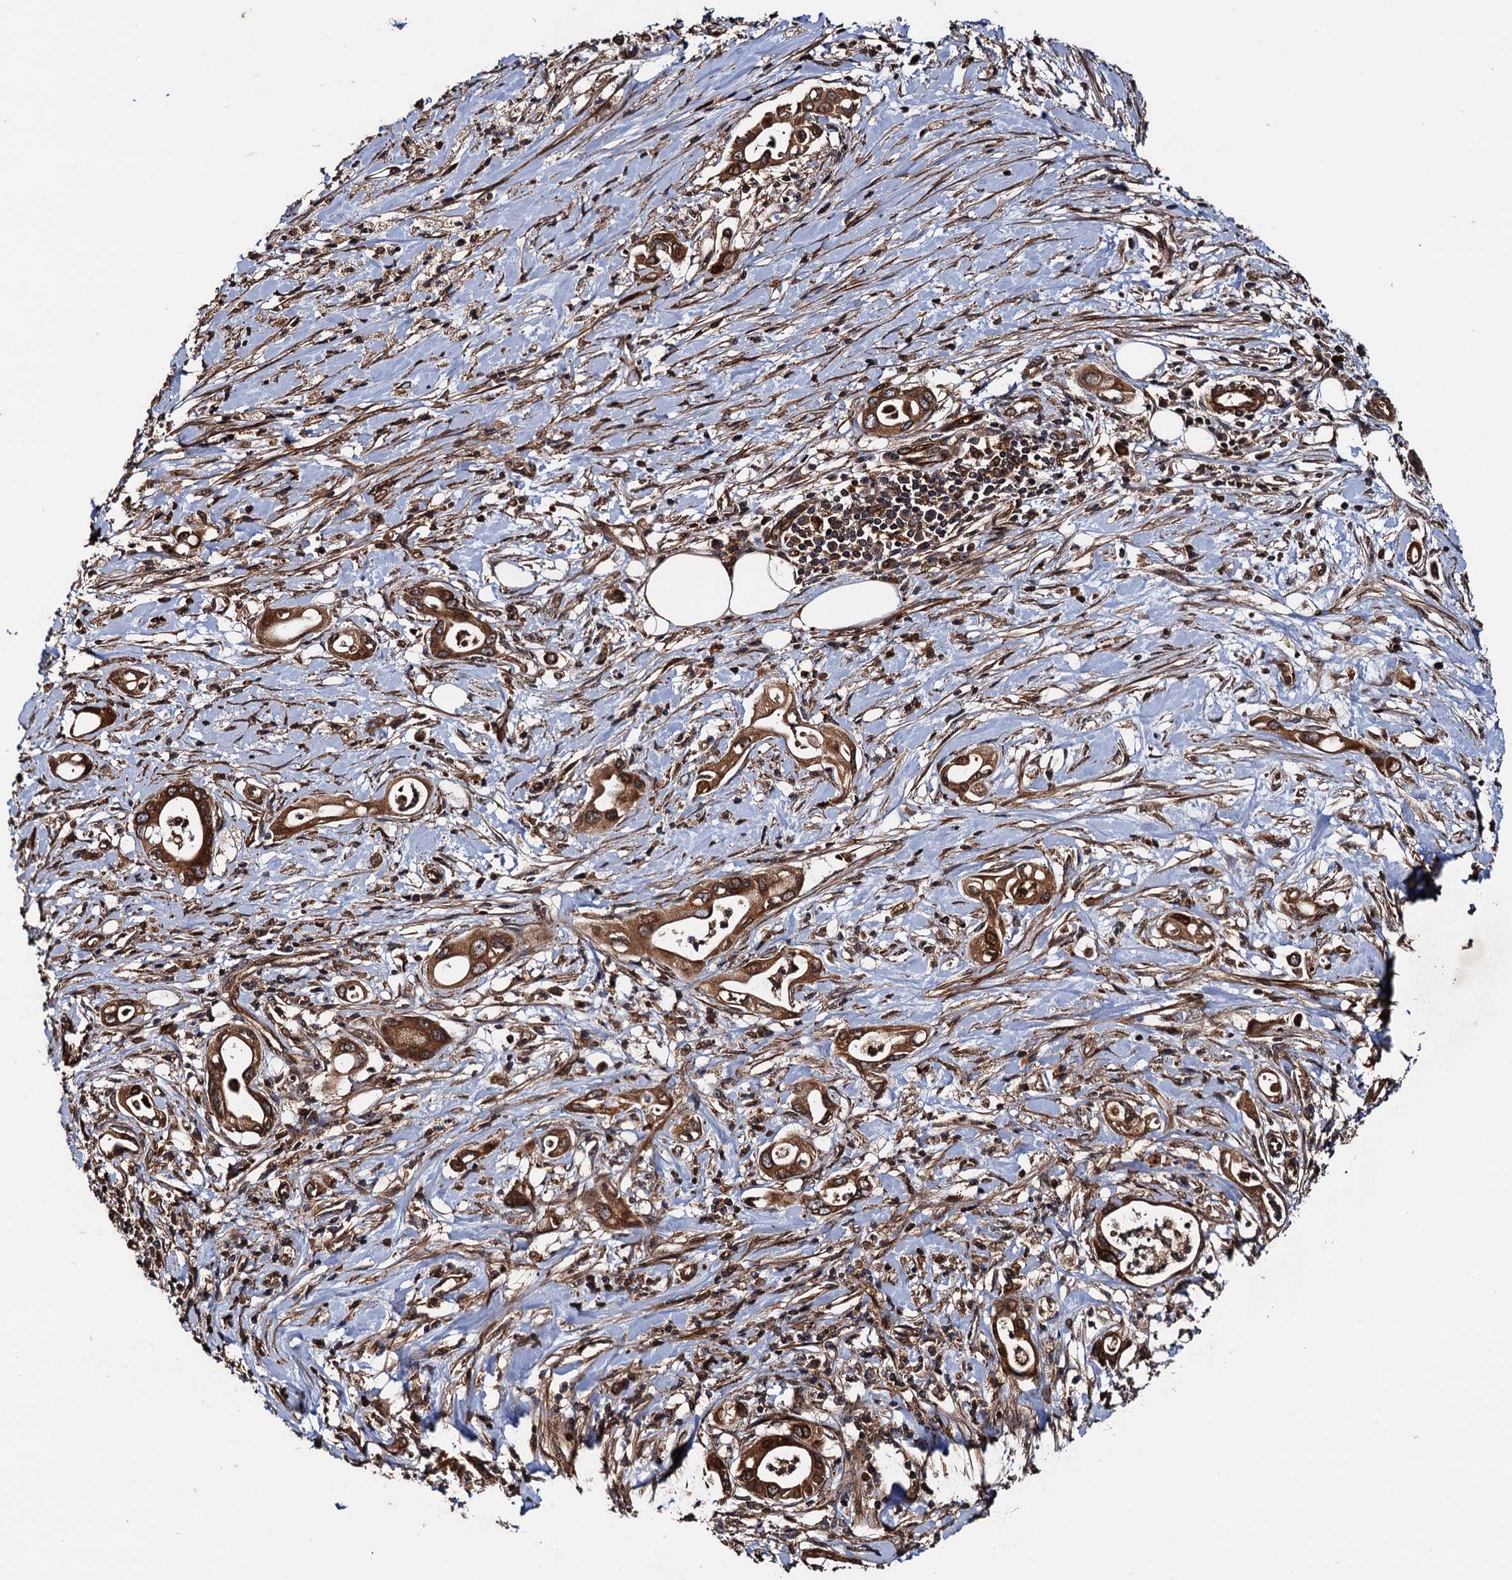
{"staining": {"intensity": "strong", "quantity": ">75%", "location": "cytoplasmic/membranous"}, "tissue": "pancreatic cancer", "cell_type": "Tumor cells", "image_type": "cancer", "snomed": [{"axis": "morphology", "description": "Adenocarcinoma, NOS"}, {"axis": "topography", "description": "Pancreas"}], "caption": "IHC photomicrograph of pancreatic cancer stained for a protein (brown), which exhibits high levels of strong cytoplasmic/membranous staining in approximately >75% of tumor cells.", "gene": "BORA", "patient": {"sex": "female", "age": 77}}